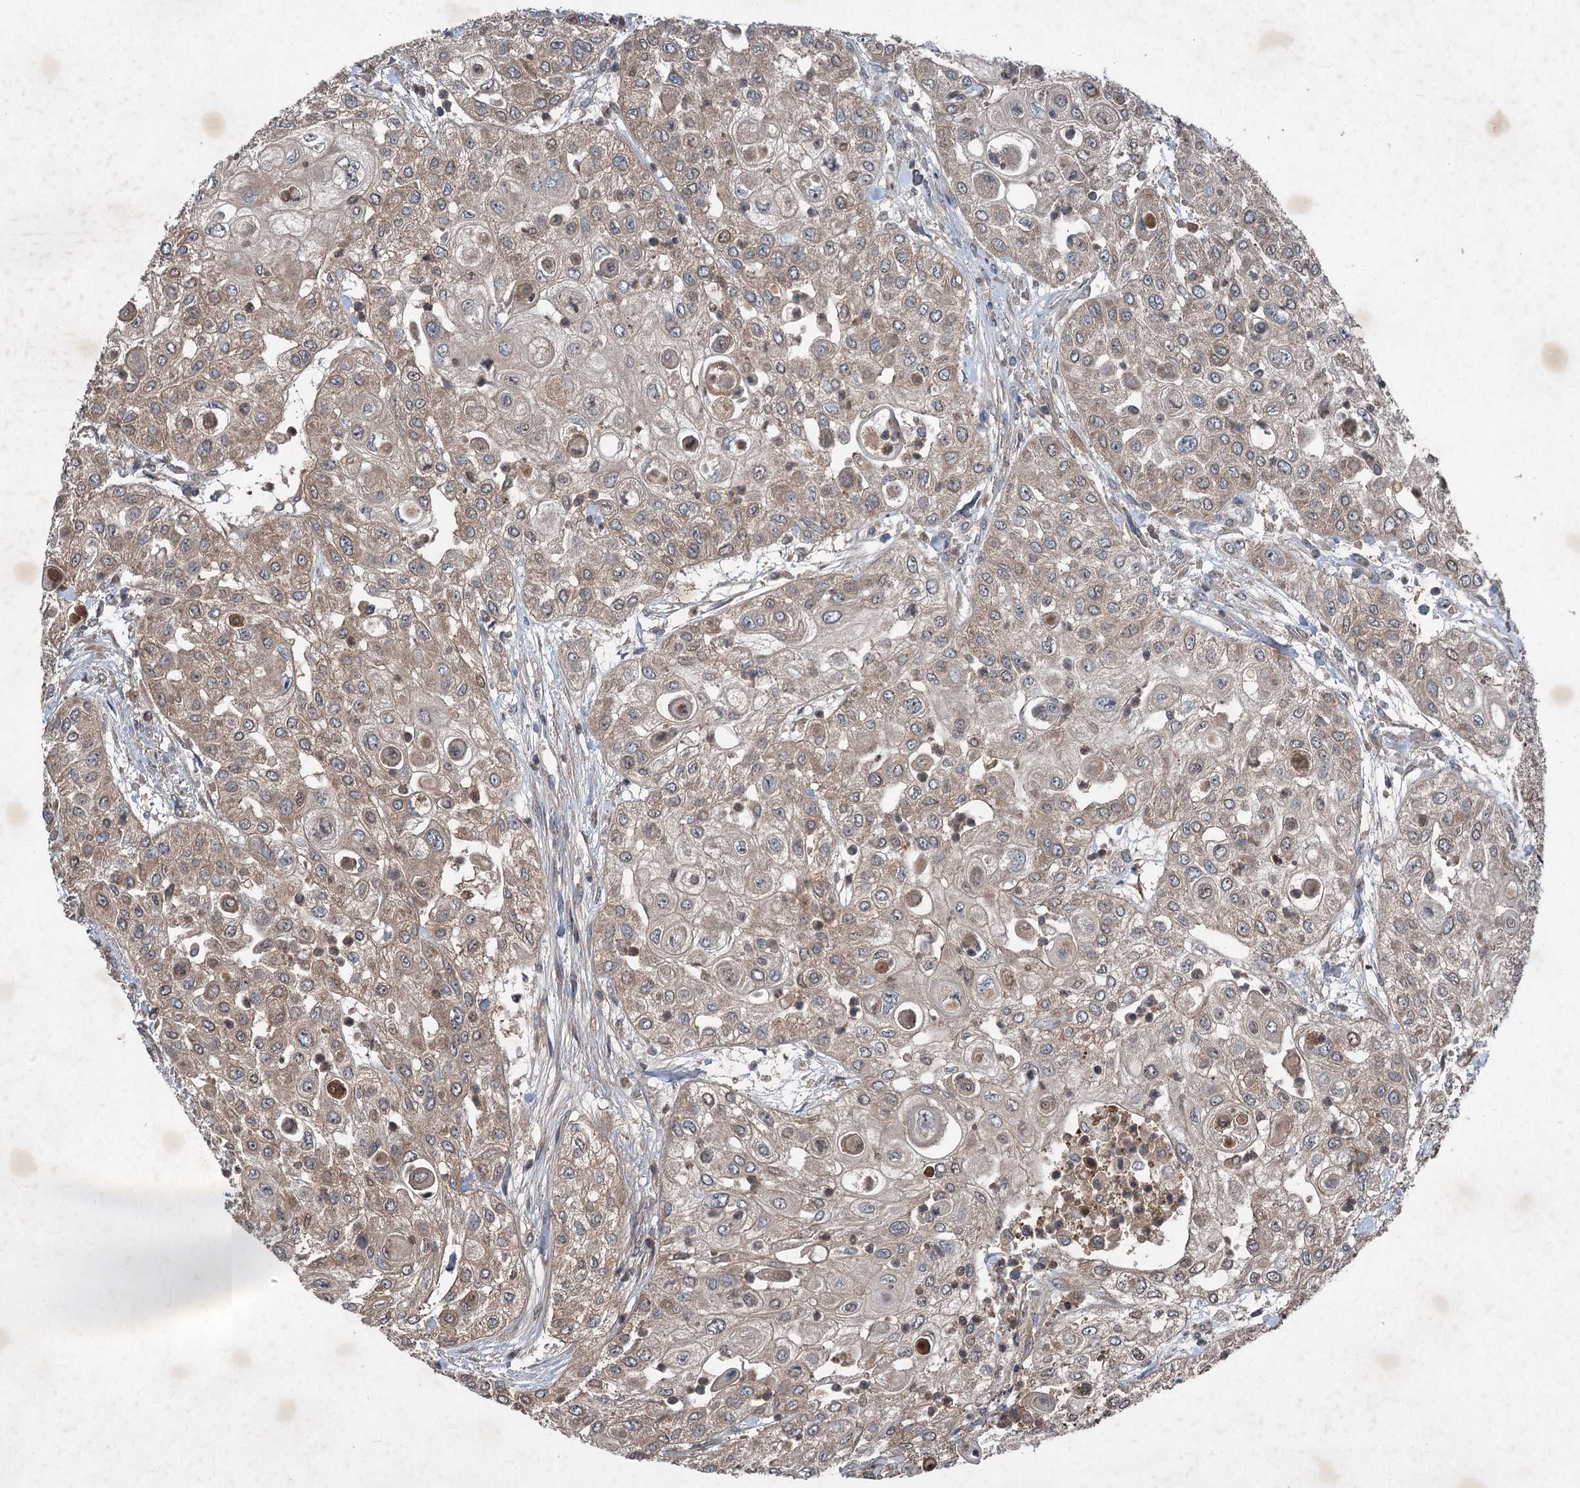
{"staining": {"intensity": "moderate", "quantity": "25%-75%", "location": "cytoplasmic/membranous"}, "tissue": "urothelial cancer", "cell_type": "Tumor cells", "image_type": "cancer", "snomed": [{"axis": "morphology", "description": "Urothelial carcinoma, High grade"}, {"axis": "topography", "description": "Urinary bladder"}], "caption": "High-grade urothelial carcinoma stained with DAB immunohistochemistry (IHC) displays medium levels of moderate cytoplasmic/membranous staining in about 25%-75% of tumor cells.", "gene": "ALAS1", "patient": {"sex": "female", "age": 79}}